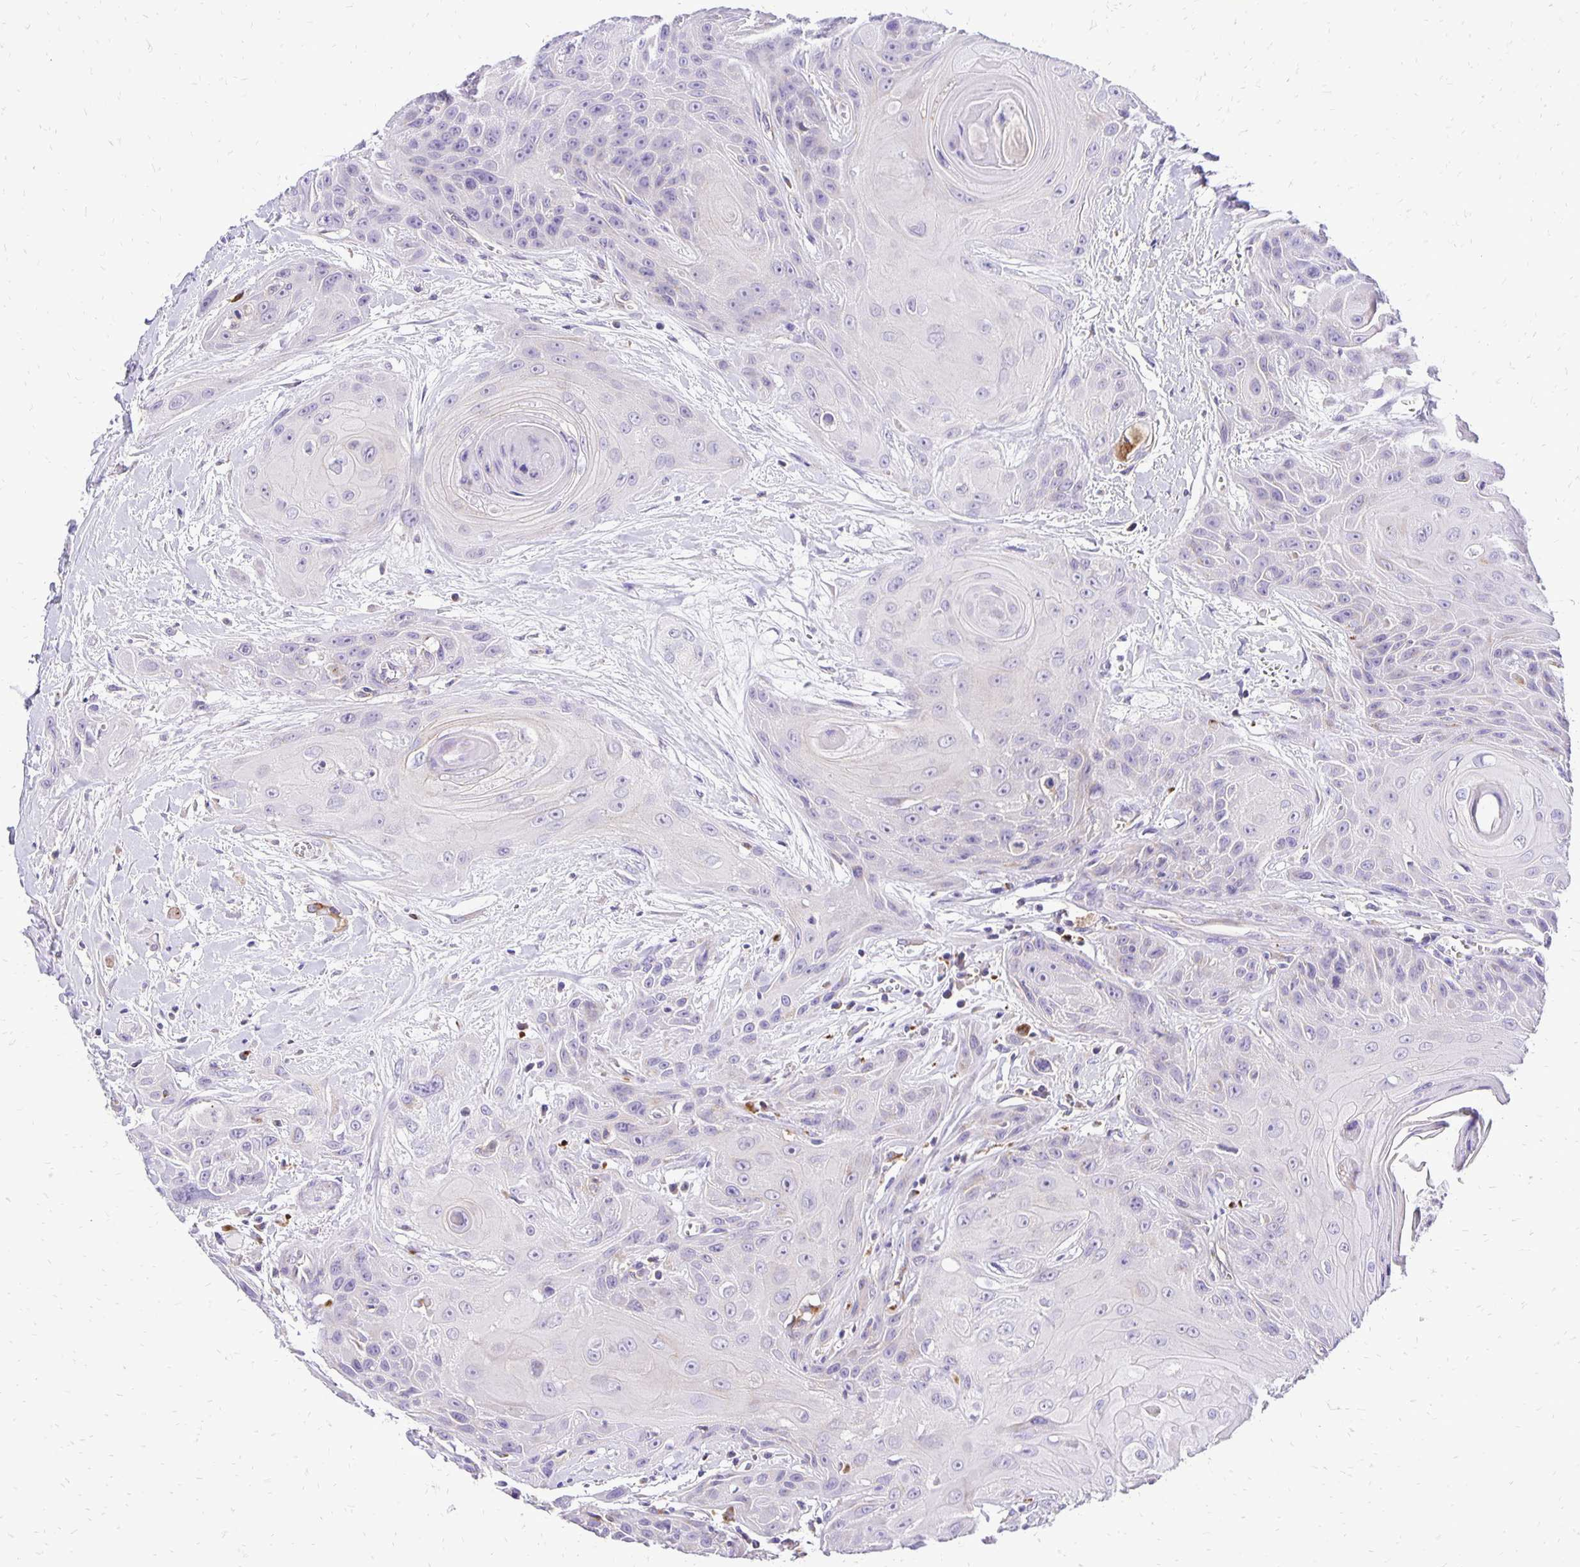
{"staining": {"intensity": "negative", "quantity": "none", "location": "none"}, "tissue": "head and neck cancer", "cell_type": "Tumor cells", "image_type": "cancer", "snomed": [{"axis": "morphology", "description": "Squamous cell carcinoma, NOS"}, {"axis": "topography", "description": "Head-Neck"}], "caption": "Immunohistochemistry (IHC) histopathology image of neoplastic tissue: head and neck cancer stained with DAB demonstrates no significant protein expression in tumor cells.", "gene": "EIF5A", "patient": {"sex": "female", "age": 73}}